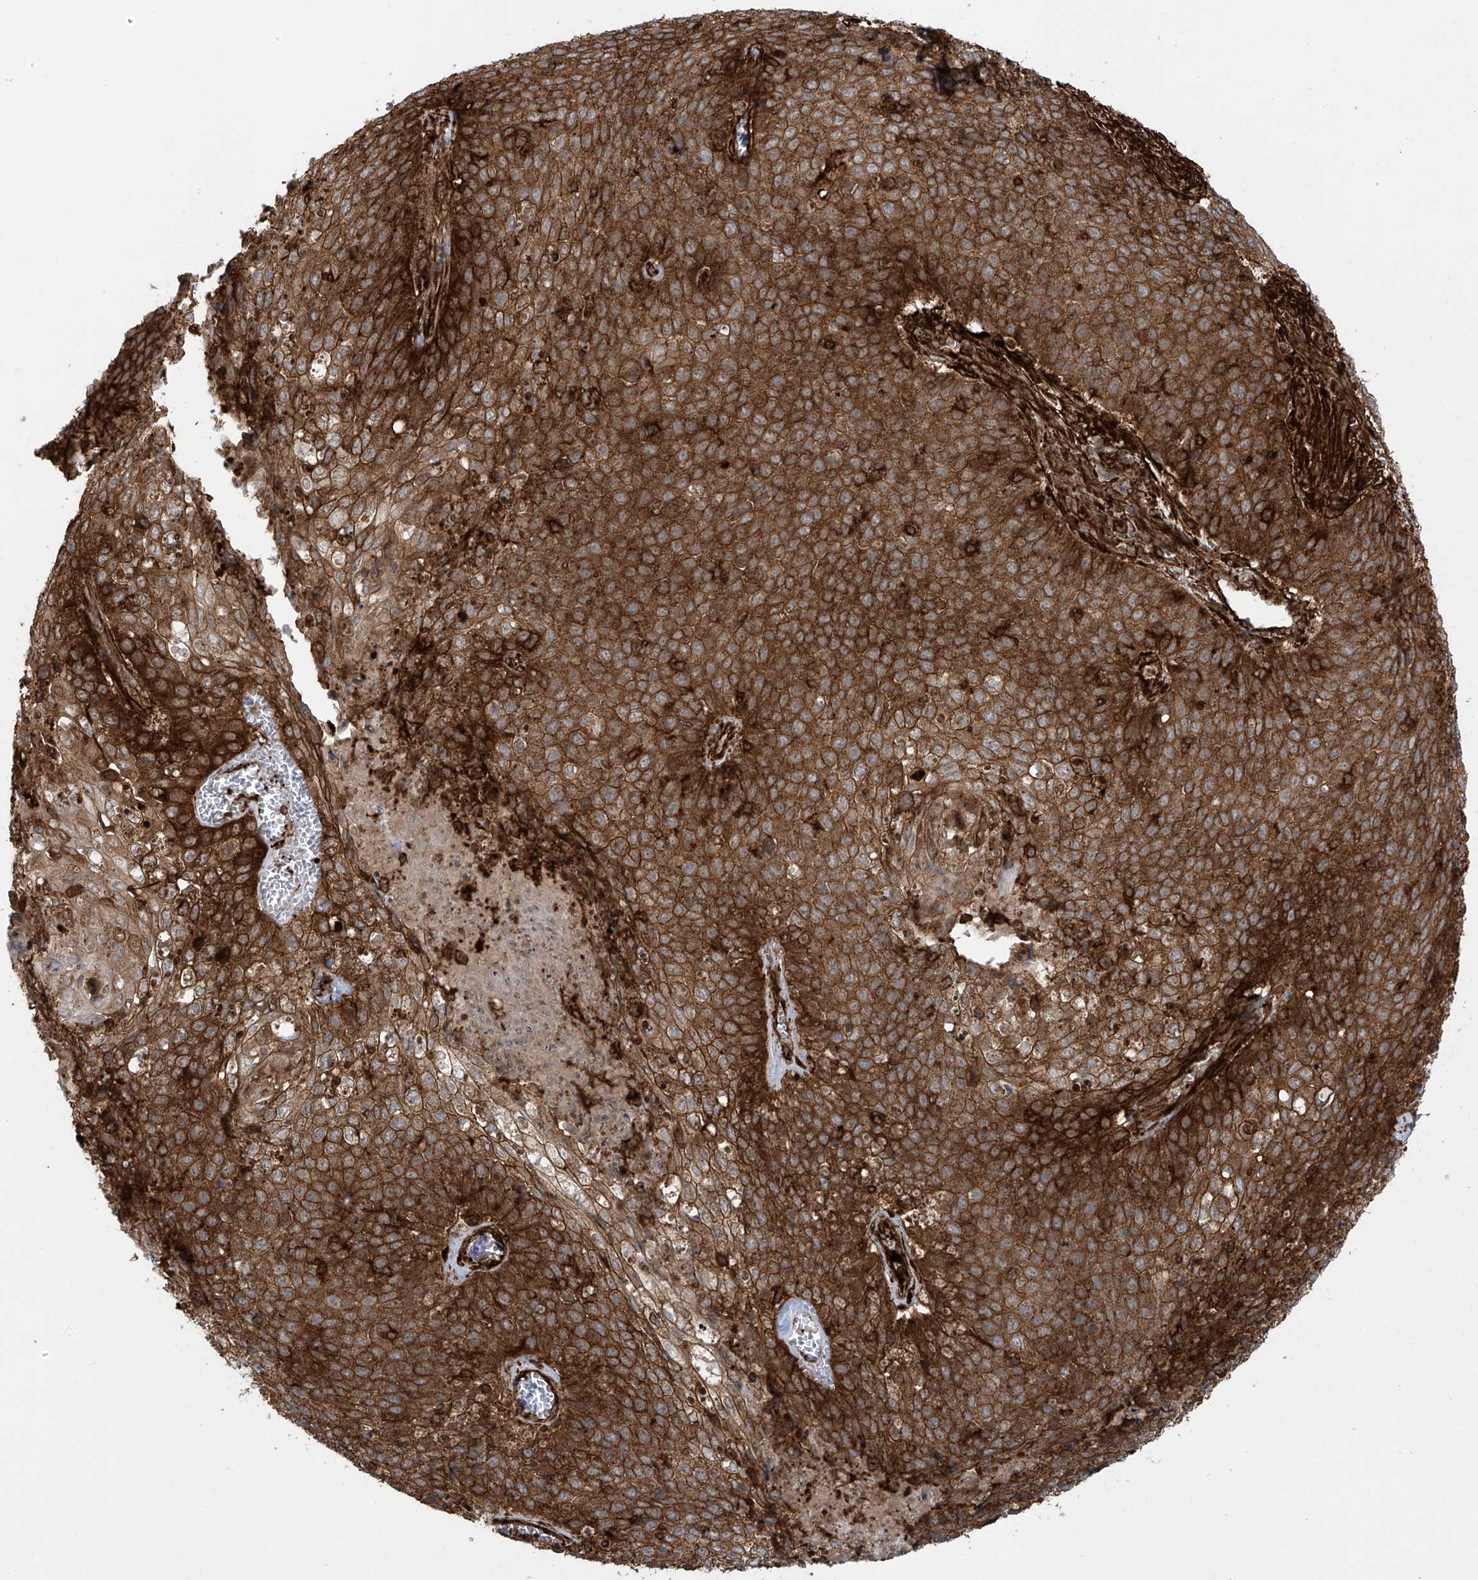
{"staining": {"intensity": "strong", "quantity": ">75%", "location": "cytoplasmic/membranous"}, "tissue": "cervical cancer", "cell_type": "Tumor cells", "image_type": "cancer", "snomed": [{"axis": "morphology", "description": "Squamous cell carcinoma, NOS"}, {"axis": "topography", "description": "Cervix"}], "caption": "This is an image of immunohistochemistry (IHC) staining of cervical cancer, which shows strong positivity in the cytoplasmic/membranous of tumor cells.", "gene": "SLC9A2", "patient": {"sex": "female", "age": 39}}